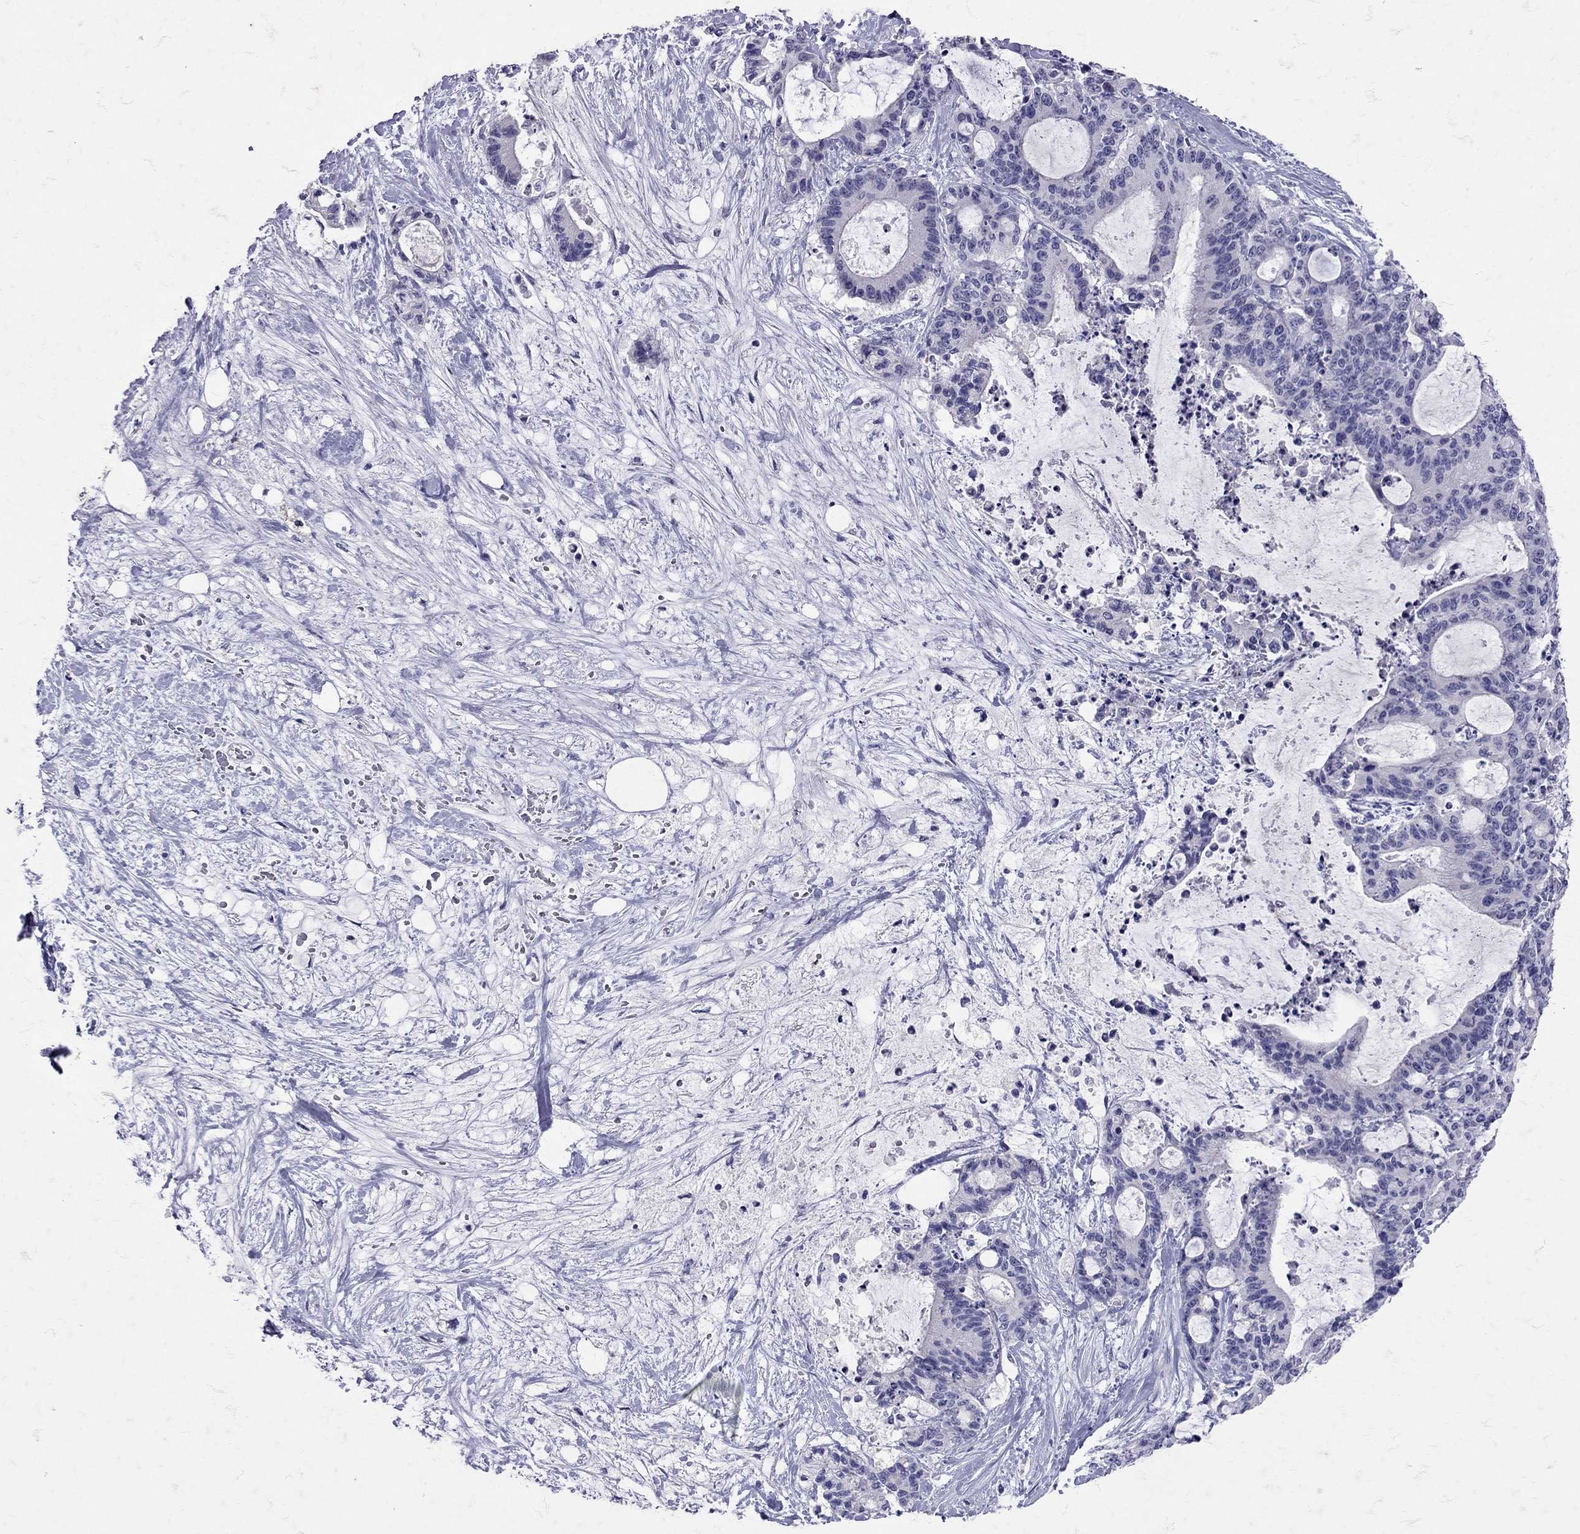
{"staining": {"intensity": "negative", "quantity": "none", "location": "none"}, "tissue": "liver cancer", "cell_type": "Tumor cells", "image_type": "cancer", "snomed": [{"axis": "morphology", "description": "Cholangiocarcinoma"}, {"axis": "topography", "description": "Liver"}], "caption": "Human liver cancer stained for a protein using IHC exhibits no expression in tumor cells.", "gene": "SST", "patient": {"sex": "female", "age": 73}}